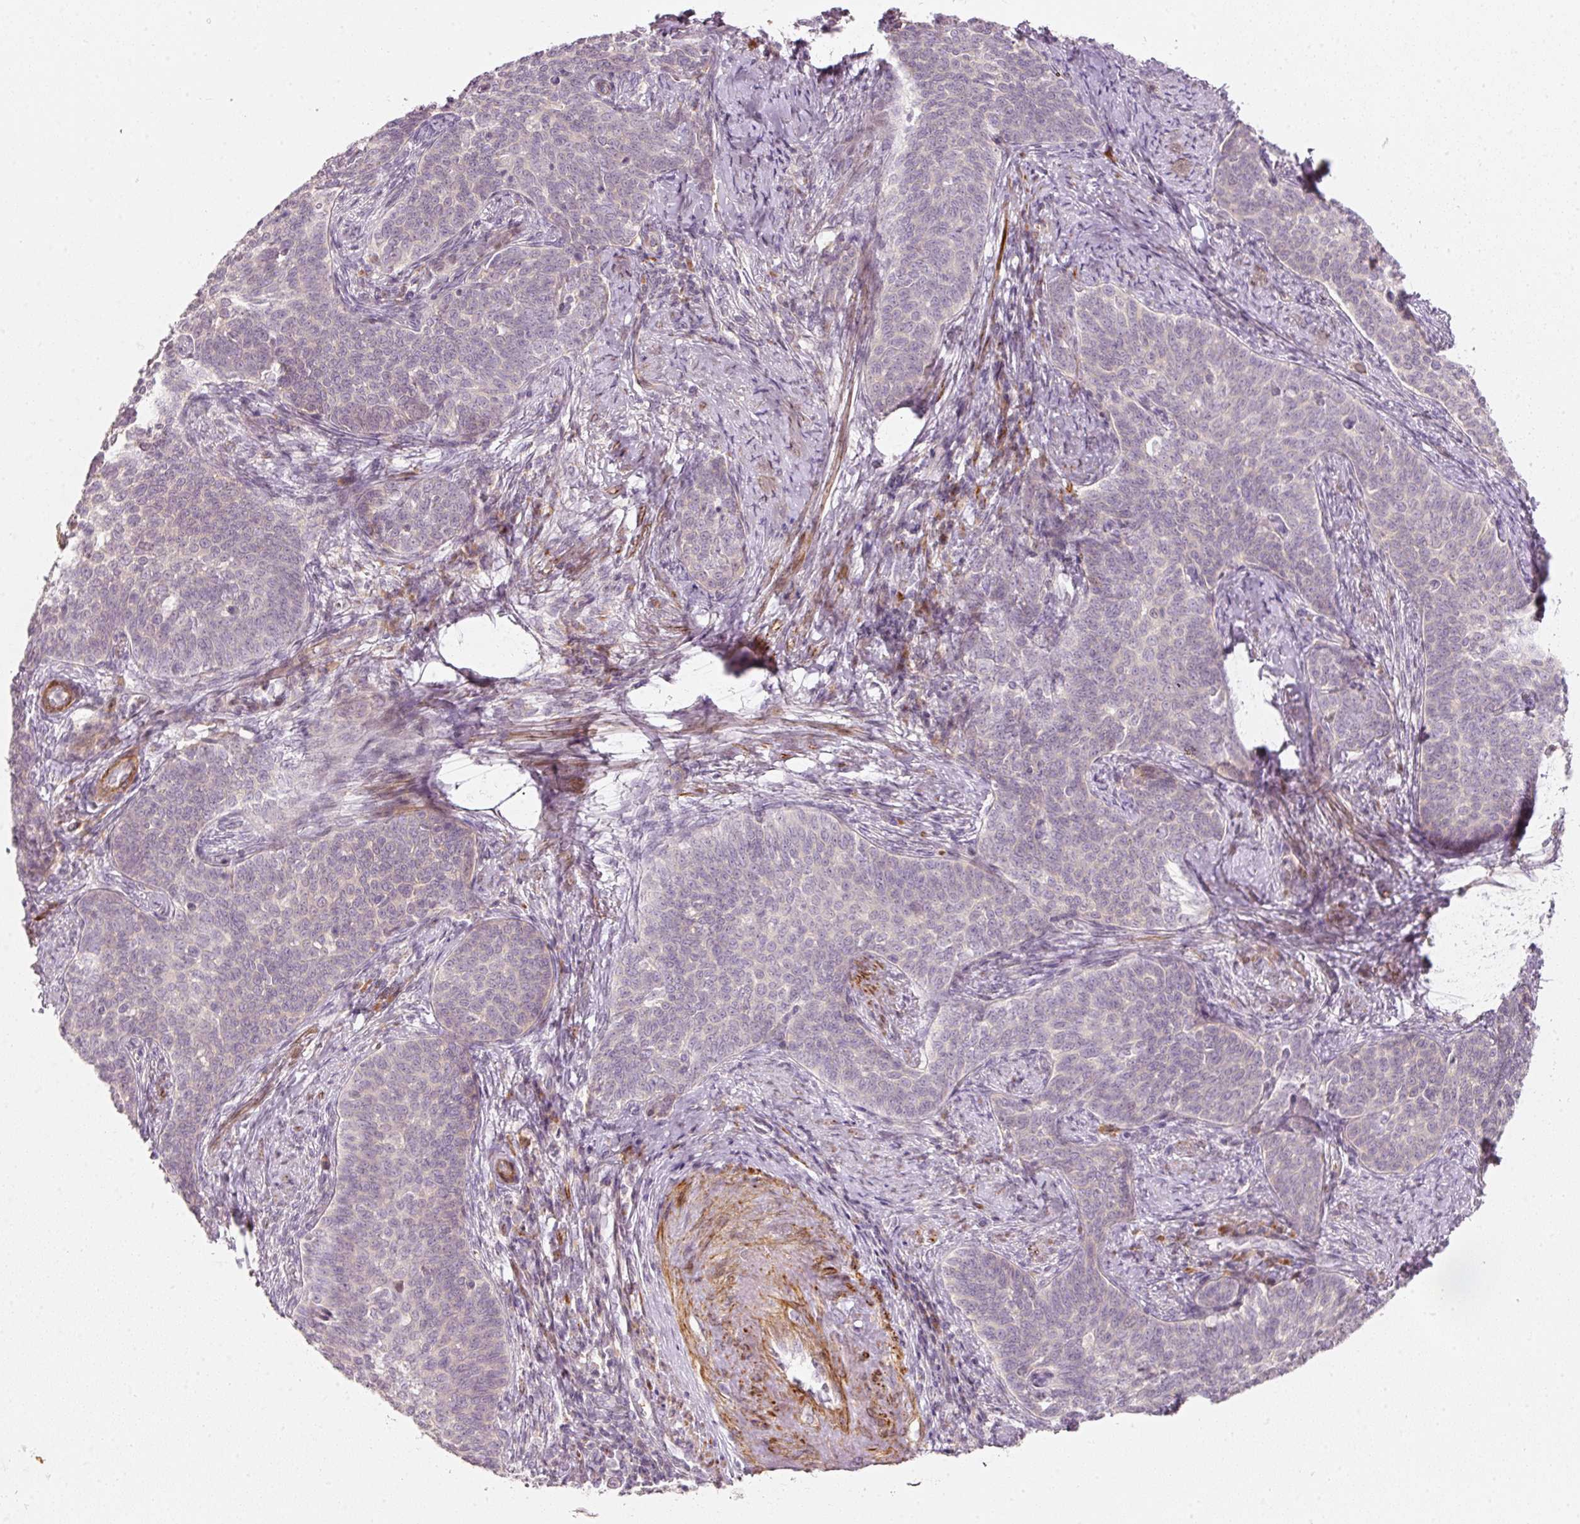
{"staining": {"intensity": "negative", "quantity": "none", "location": "none"}, "tissue": "cervical cancer", "cell_type": "Tumor cells", "image_type": "cancer", "snomed": [{"axis": "morphology", "description": "Squamous cell carcinoma, NOS"}, {"axis": "topography", "description": "Cervix"}], "caption": "Tumor cells are negative for brown protein staining in squamous cell carcinoma (cervical).", "gene": "KCNQ1", "patient": {"sex": "female", "age": 39}}